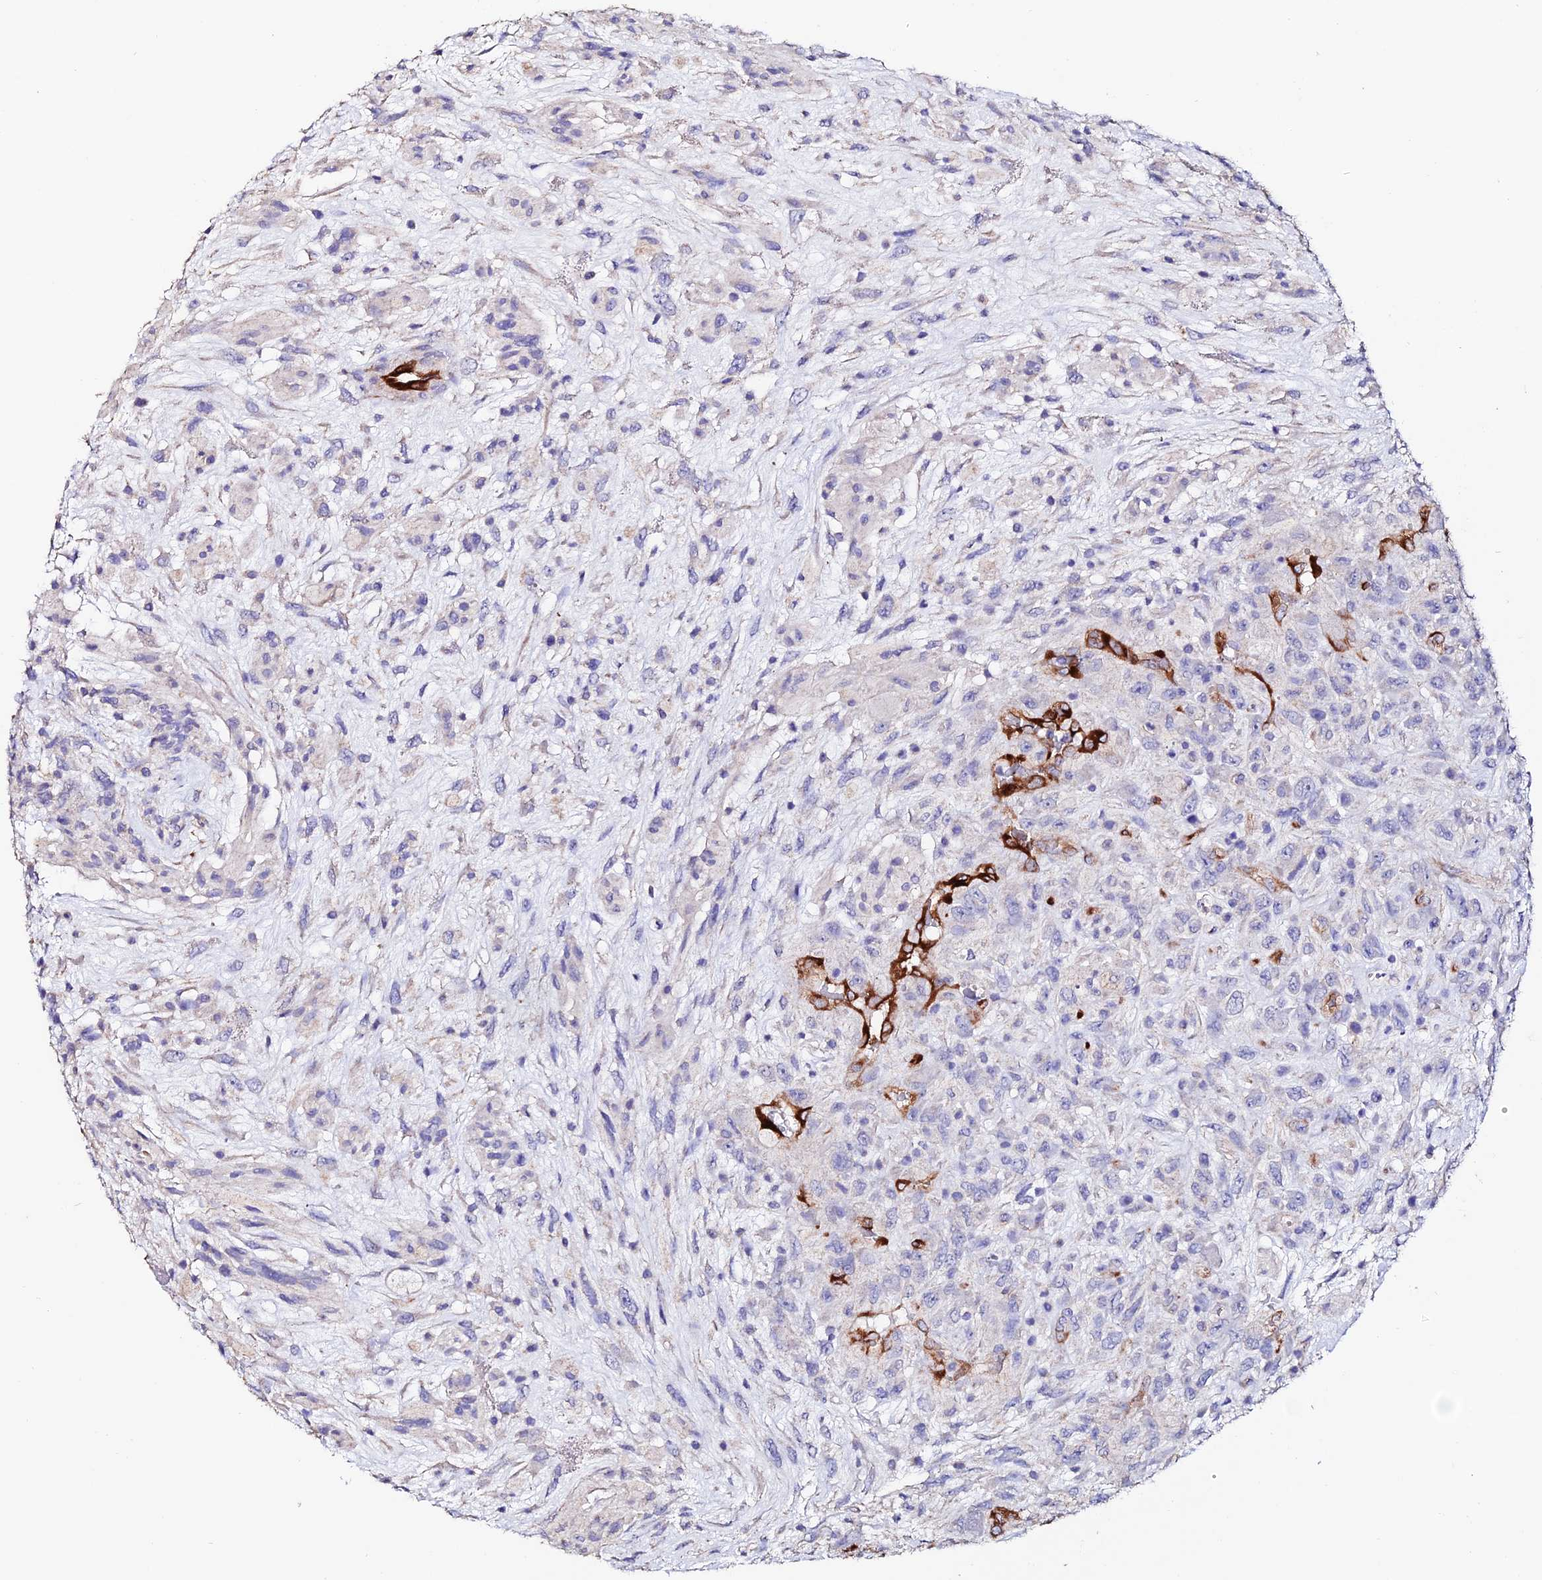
{"staining": {"intensity": "negative", "quantity": "none", "location": "none"}, "tissue": "glioma", "cell_type": "Tumor cells", "image_type": "cancer", "snomed": [{"axis": "morphology", "description": "Glioma, malignant, High grade"}, {"axis": "topography", "description": "Brain"}], "caption": "Micrograph shows no significant protein positivity in tumor cells of high-grade glioma (malignant).", "gene": "ESM1", "patient": {"sex": "male", "age": 61}}